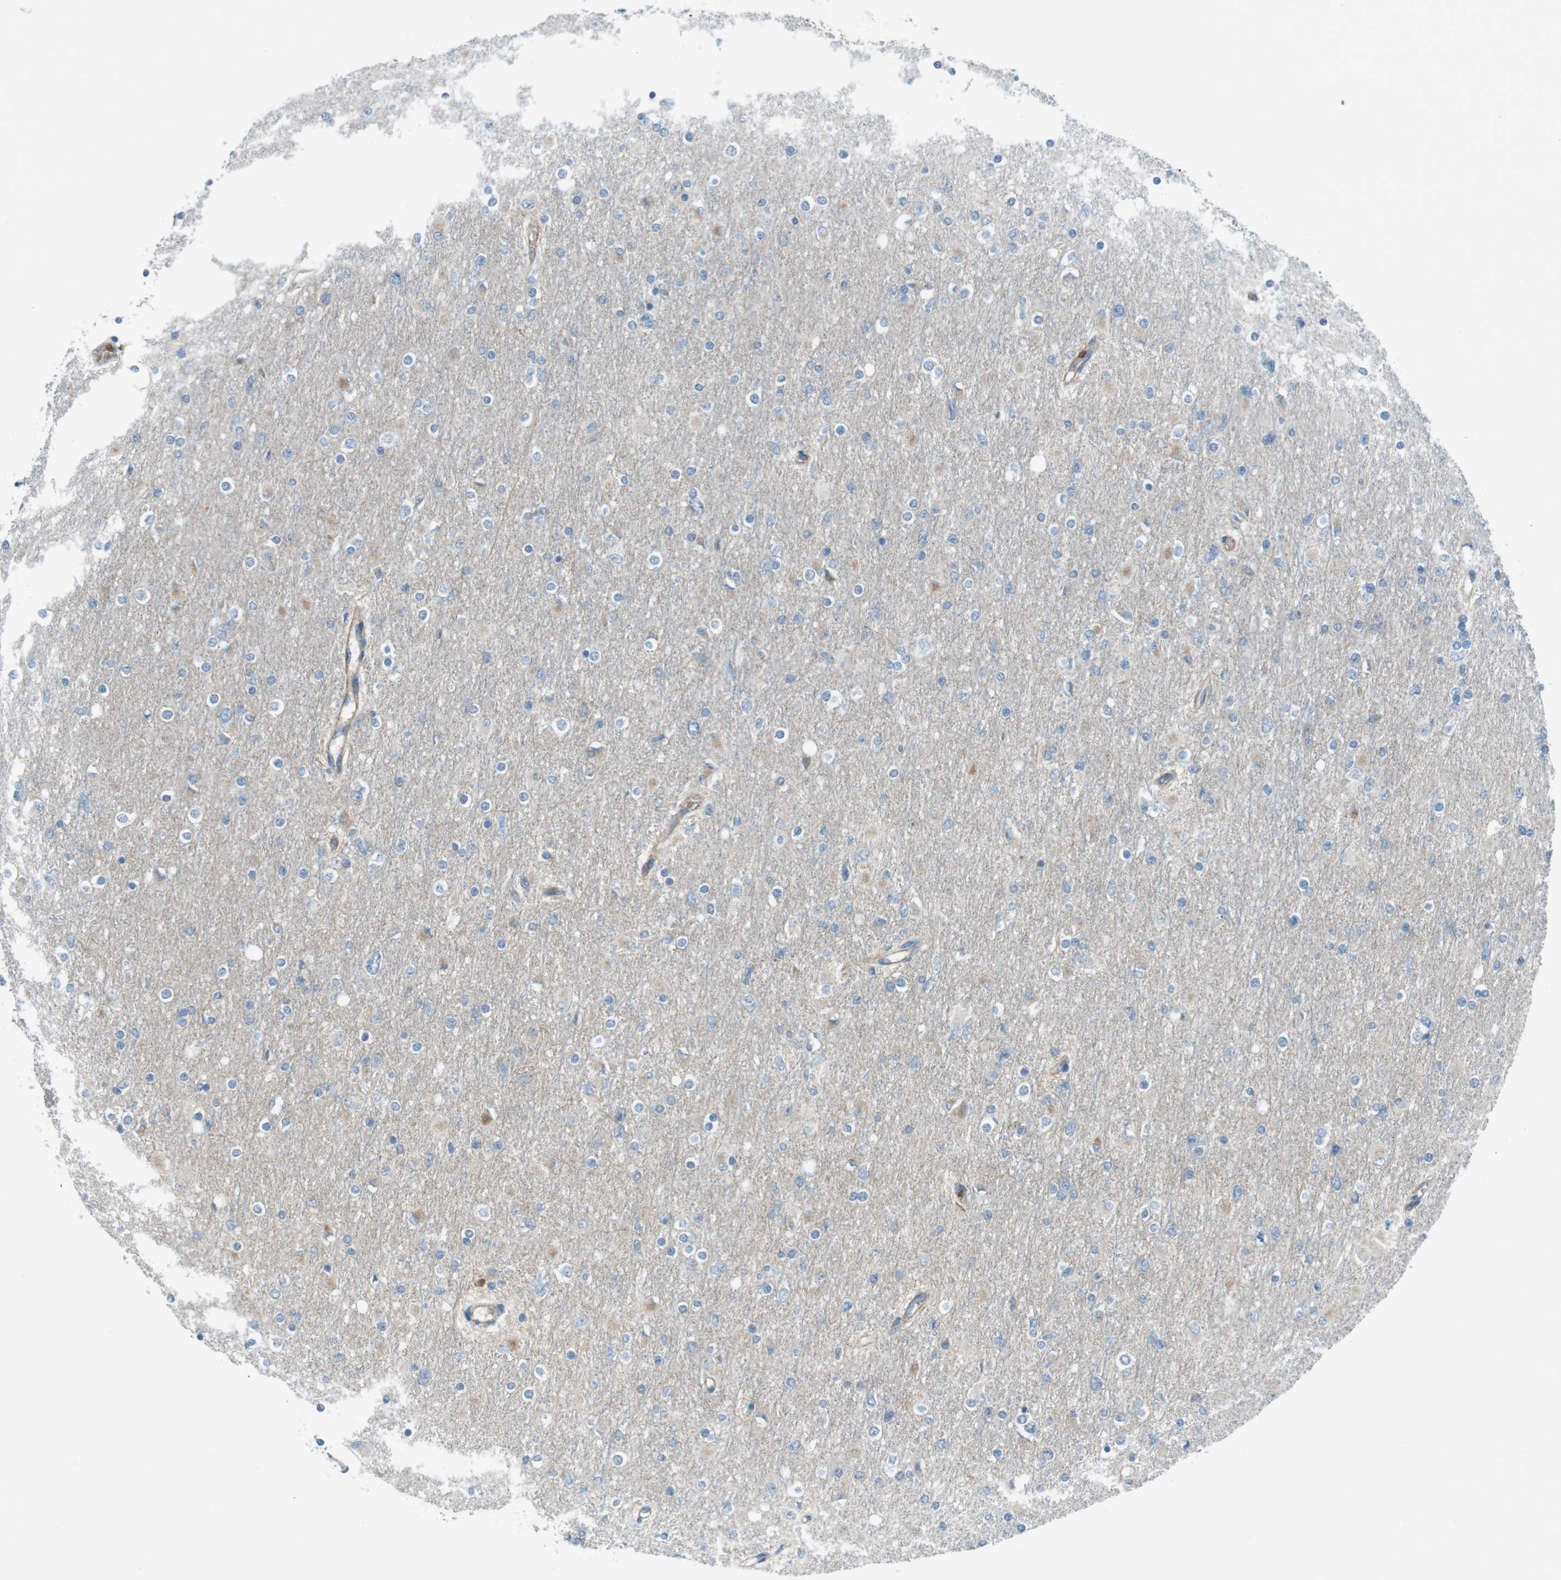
{"staining": {"intensity": "negative", "quantity": "none", "location": "none"}, "tissue": "glioma", "cell_type": "Tumor cells", "image_type": "cancer", "snomed": [{"axis": "morphology", "description": "Glioma, malignant, High grade"}, {"axis": "topography", "description": "Cerebral cortex"}], "caption": "Tumor cells are negative for protein expression in human high-grade glioma (malignant).", "gene": "SPTA1", "patient": {"sex": "female", "age": 36}}